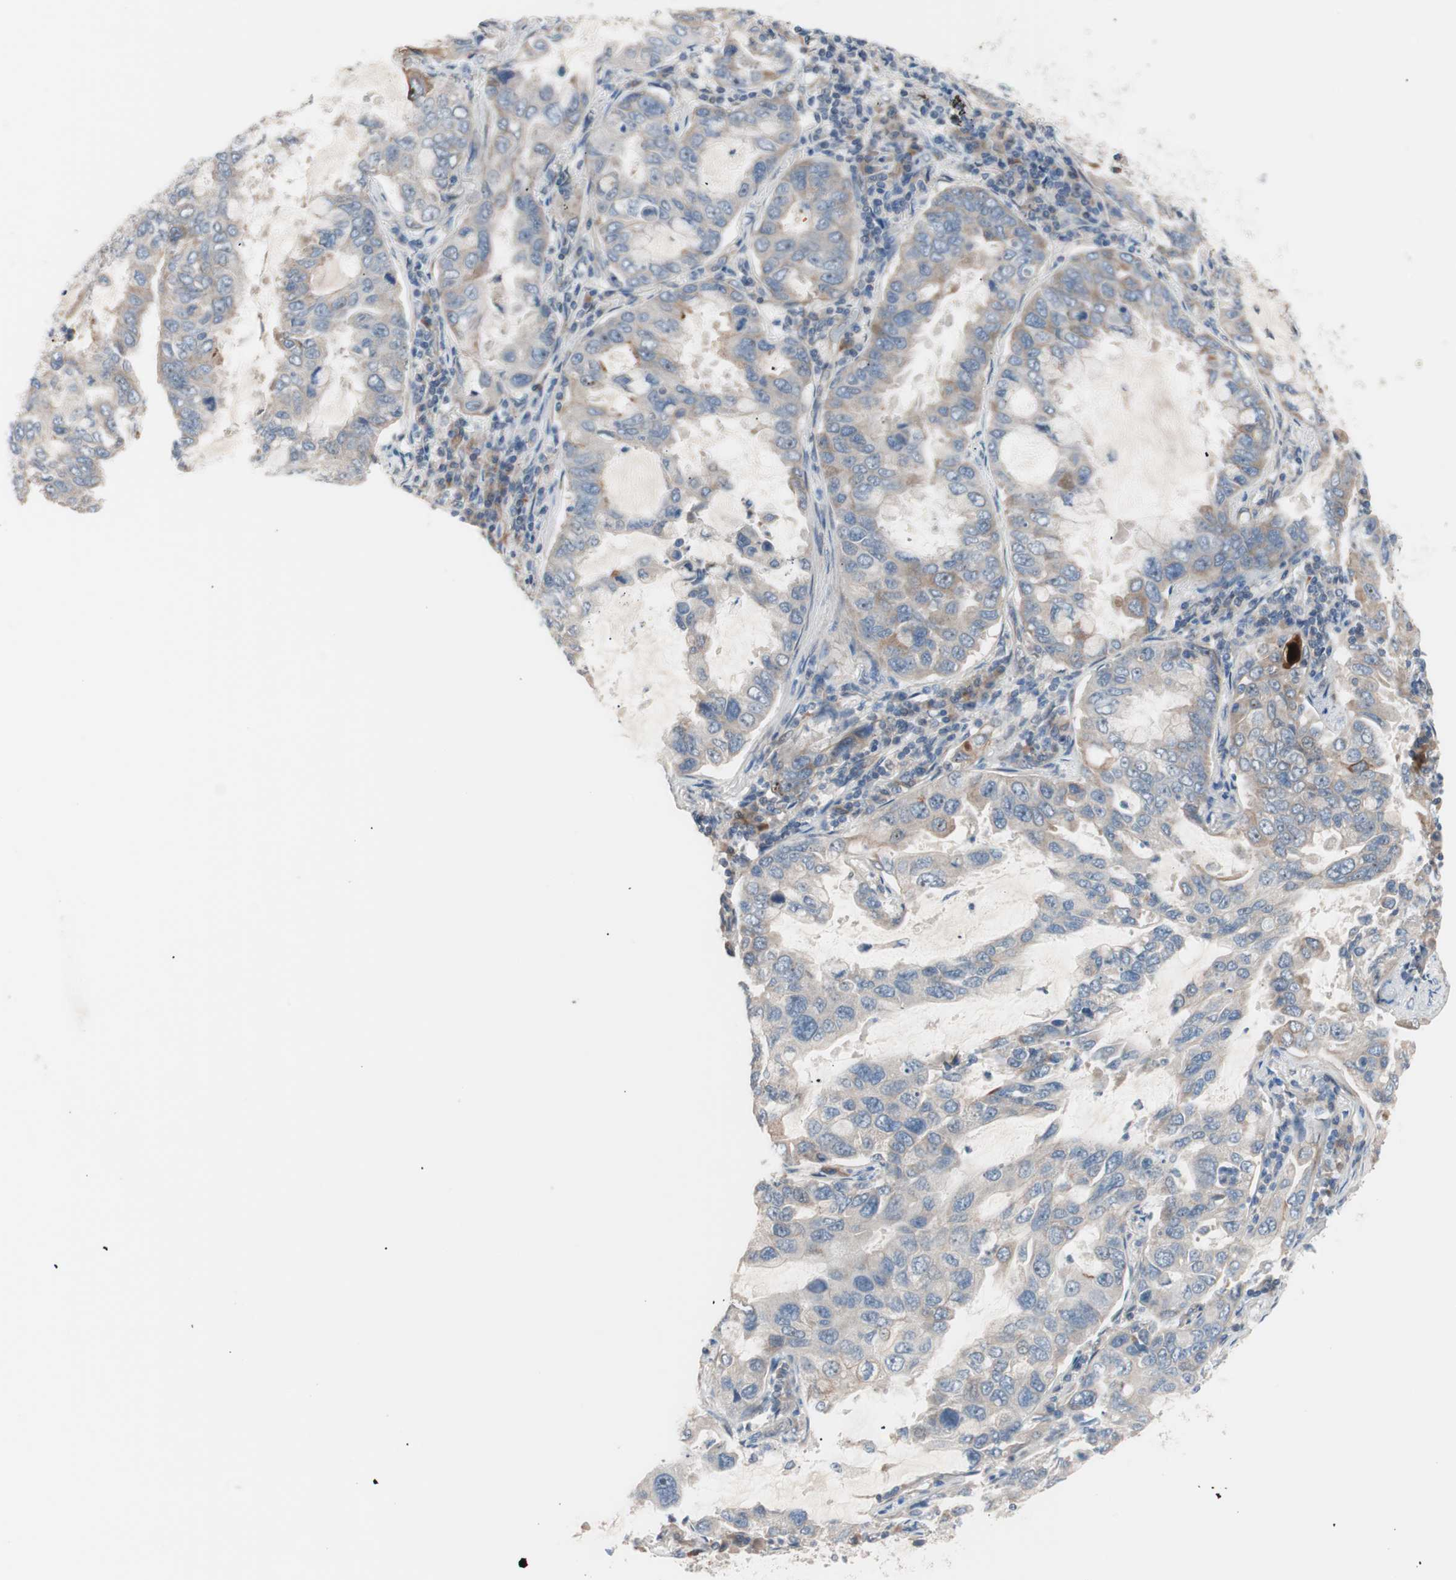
{"staining": {"intensity": "weak", "quantity": "25%-75%", "location": "cytoplasmic/membranous"}, "tissue": "lung cancer", "cell_type": "Tumor cells", "image_type": "cancer", "snomed": [{"axis": "morphology", "description": "Adenocarcinoma, NOS"}, {"axis": "topography", "description": "Lung"}], "caption": "Weak cytoplasmic/membranous positivity for a protein is present in about 25%-75% of tumor cells of lung adenocarcinoma using IHC.", "gene": "SMG1", "patient": {"sex": "male", "age": 64}}